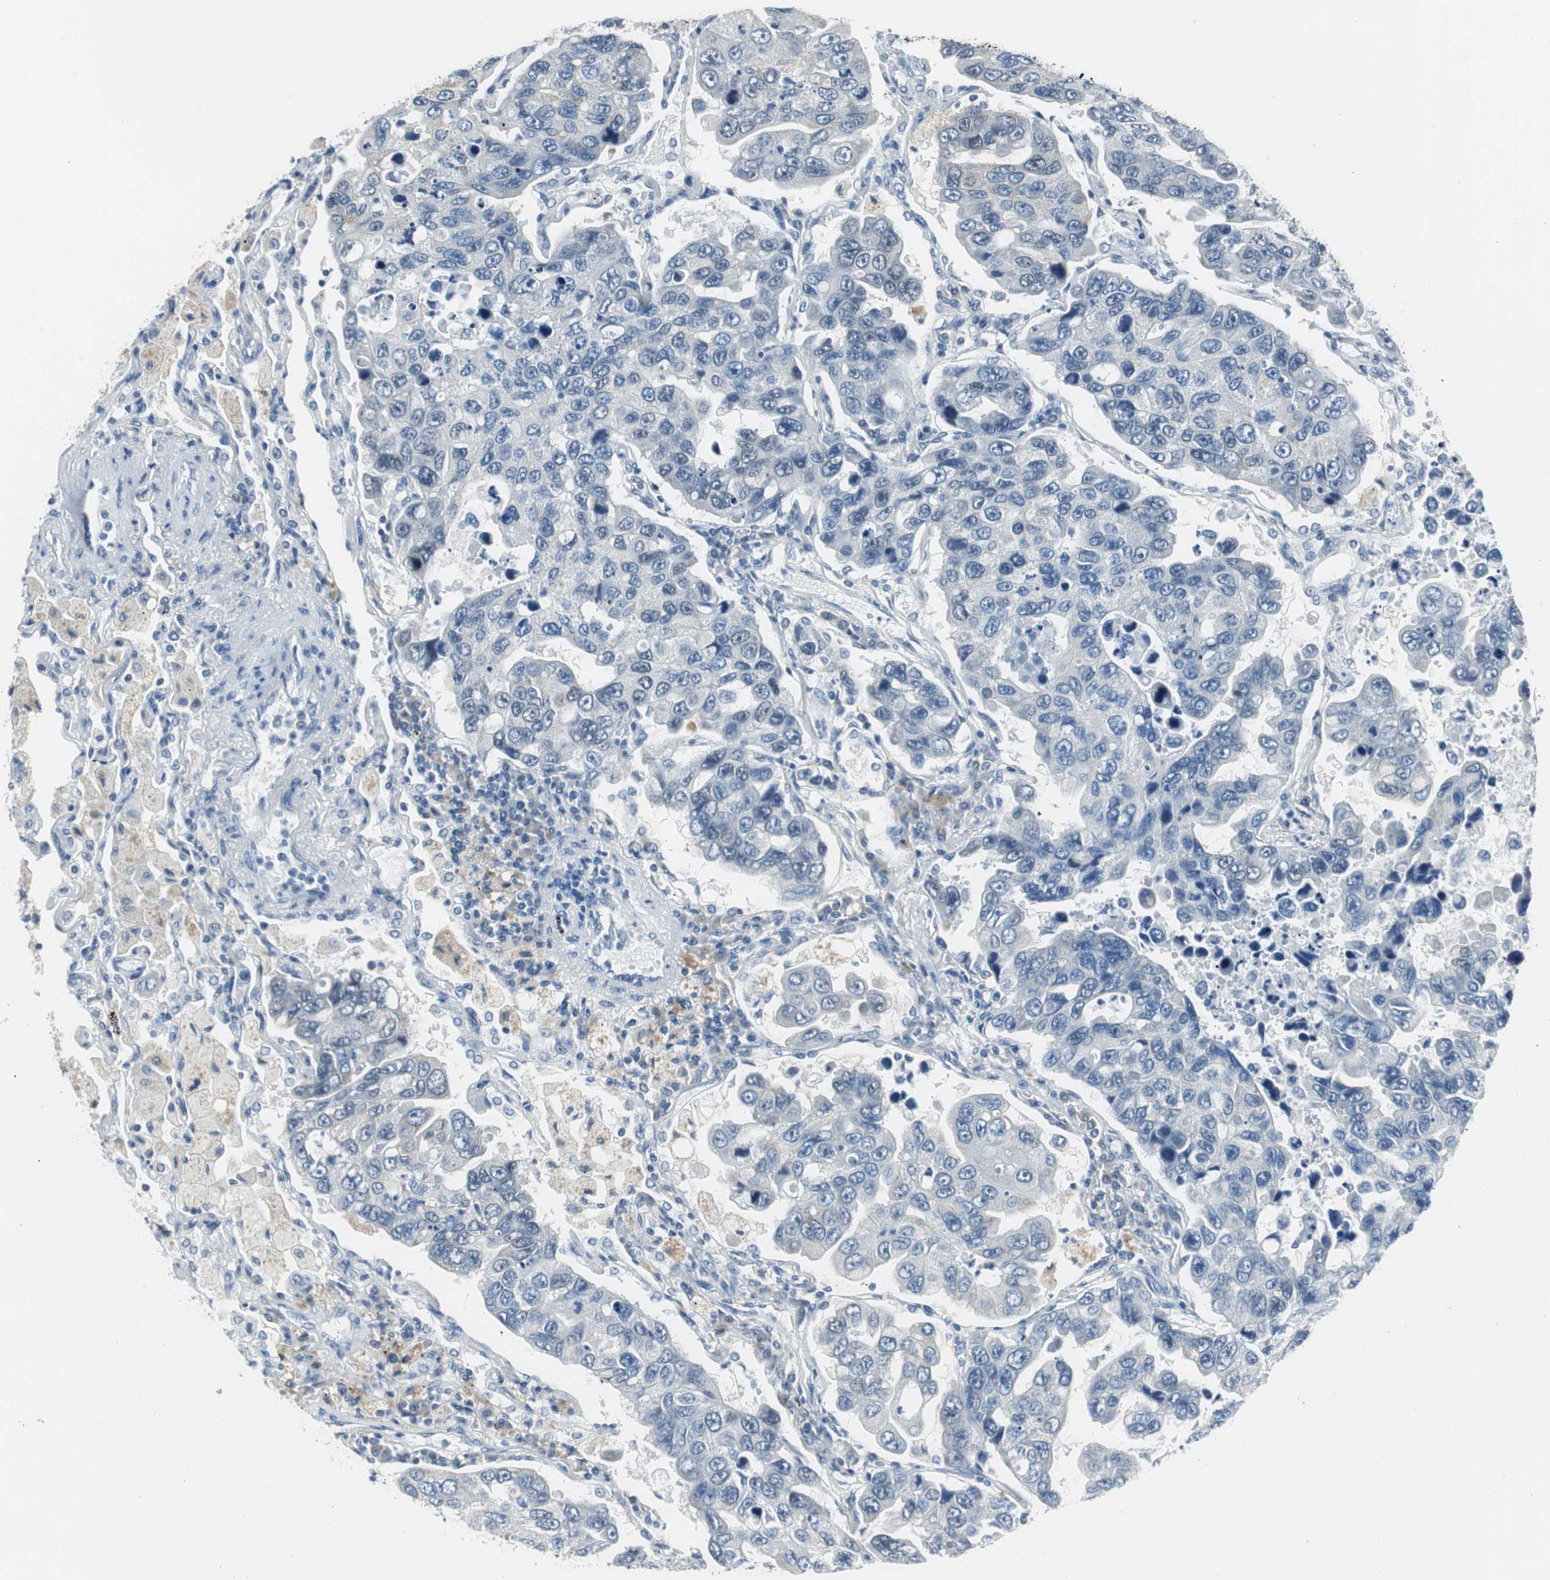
{"staining": {"intensity": "negative", "quantity": "none", "location": "none"}, "tissue": "lung cancer", "cell_type": "Tumor cells", "image_type": "cancer", "snomed": [{"axis": "morphology", "description": "Adenocarcinoma, NOS"}, {"axis": "topography", "description": "Lung"}], "caption": "DAB (3,3'-diaminobenzidine) immunohistochemical staining of lung adenocarcinoma demonstrates no significant positivity in tumor cells. The staining was performed using DAB (3,3'-diaminobenzidine) to visualize the protein expression in brown, while the nuclei were stained in blue with hematoxylin (Magnification: 20x).", "gene": "PLAA", "patient": {"sex": "male", "age": 64}}